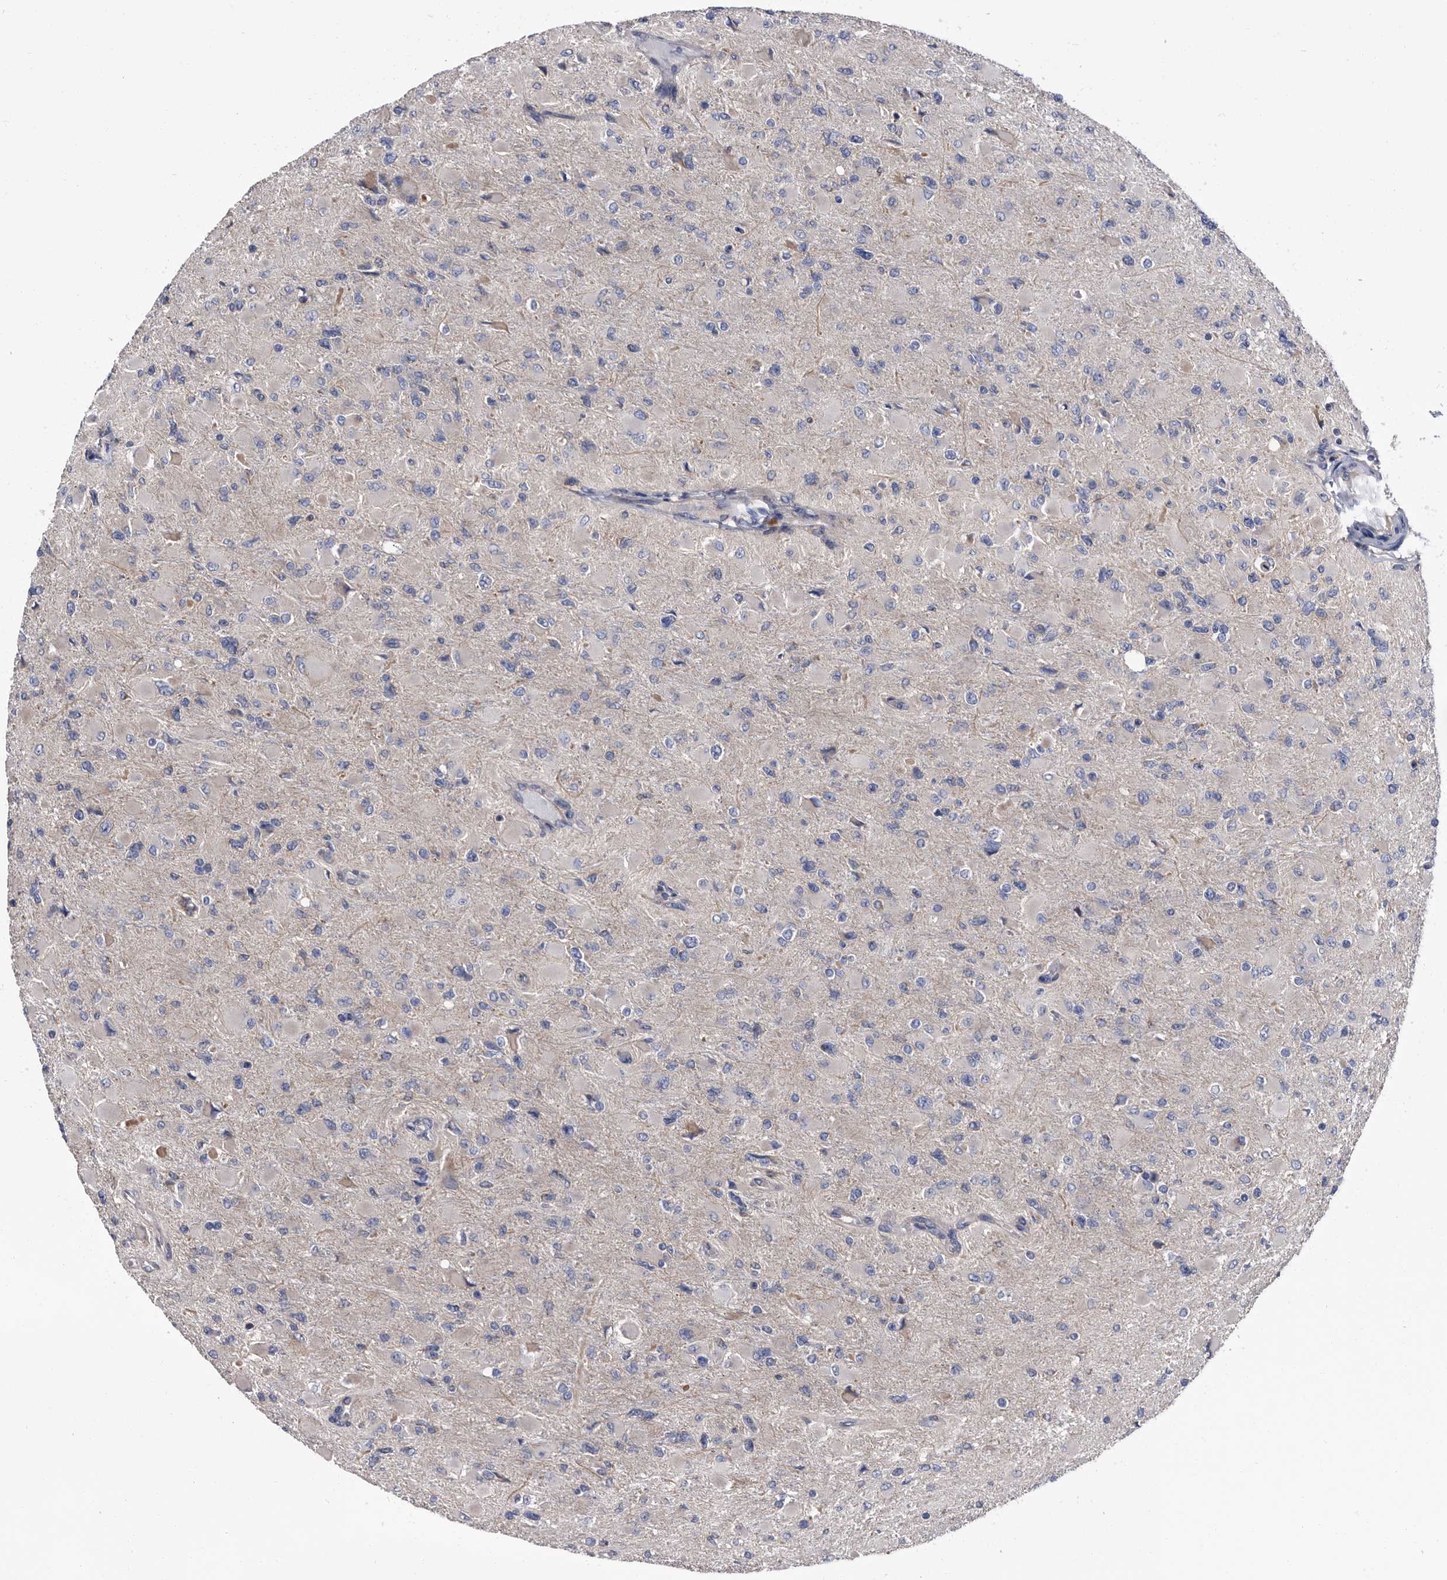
{"staining": {"intensity": "negative", "quantity": "none", "location": "none"}, "tissue": "glioma", "cell_type": "Tumor cells", "image_type": "cancer", "snomed": [{"axis": "morphology", "description": "Glioma, malignant, High grade"}, {"axis": "topography", "description": "Cerebral cortex"}], "caption": "Malignant glioma (high-grade) was stained to show a protein in brown. There is no significant staining in tumor cells. (DAB (3,3'-diaminobenzidine) immunohistochemistry with hematoxylin counter stain).", "gene": "DTNBP1", "patient": {"sex": "female", "age": 36}}